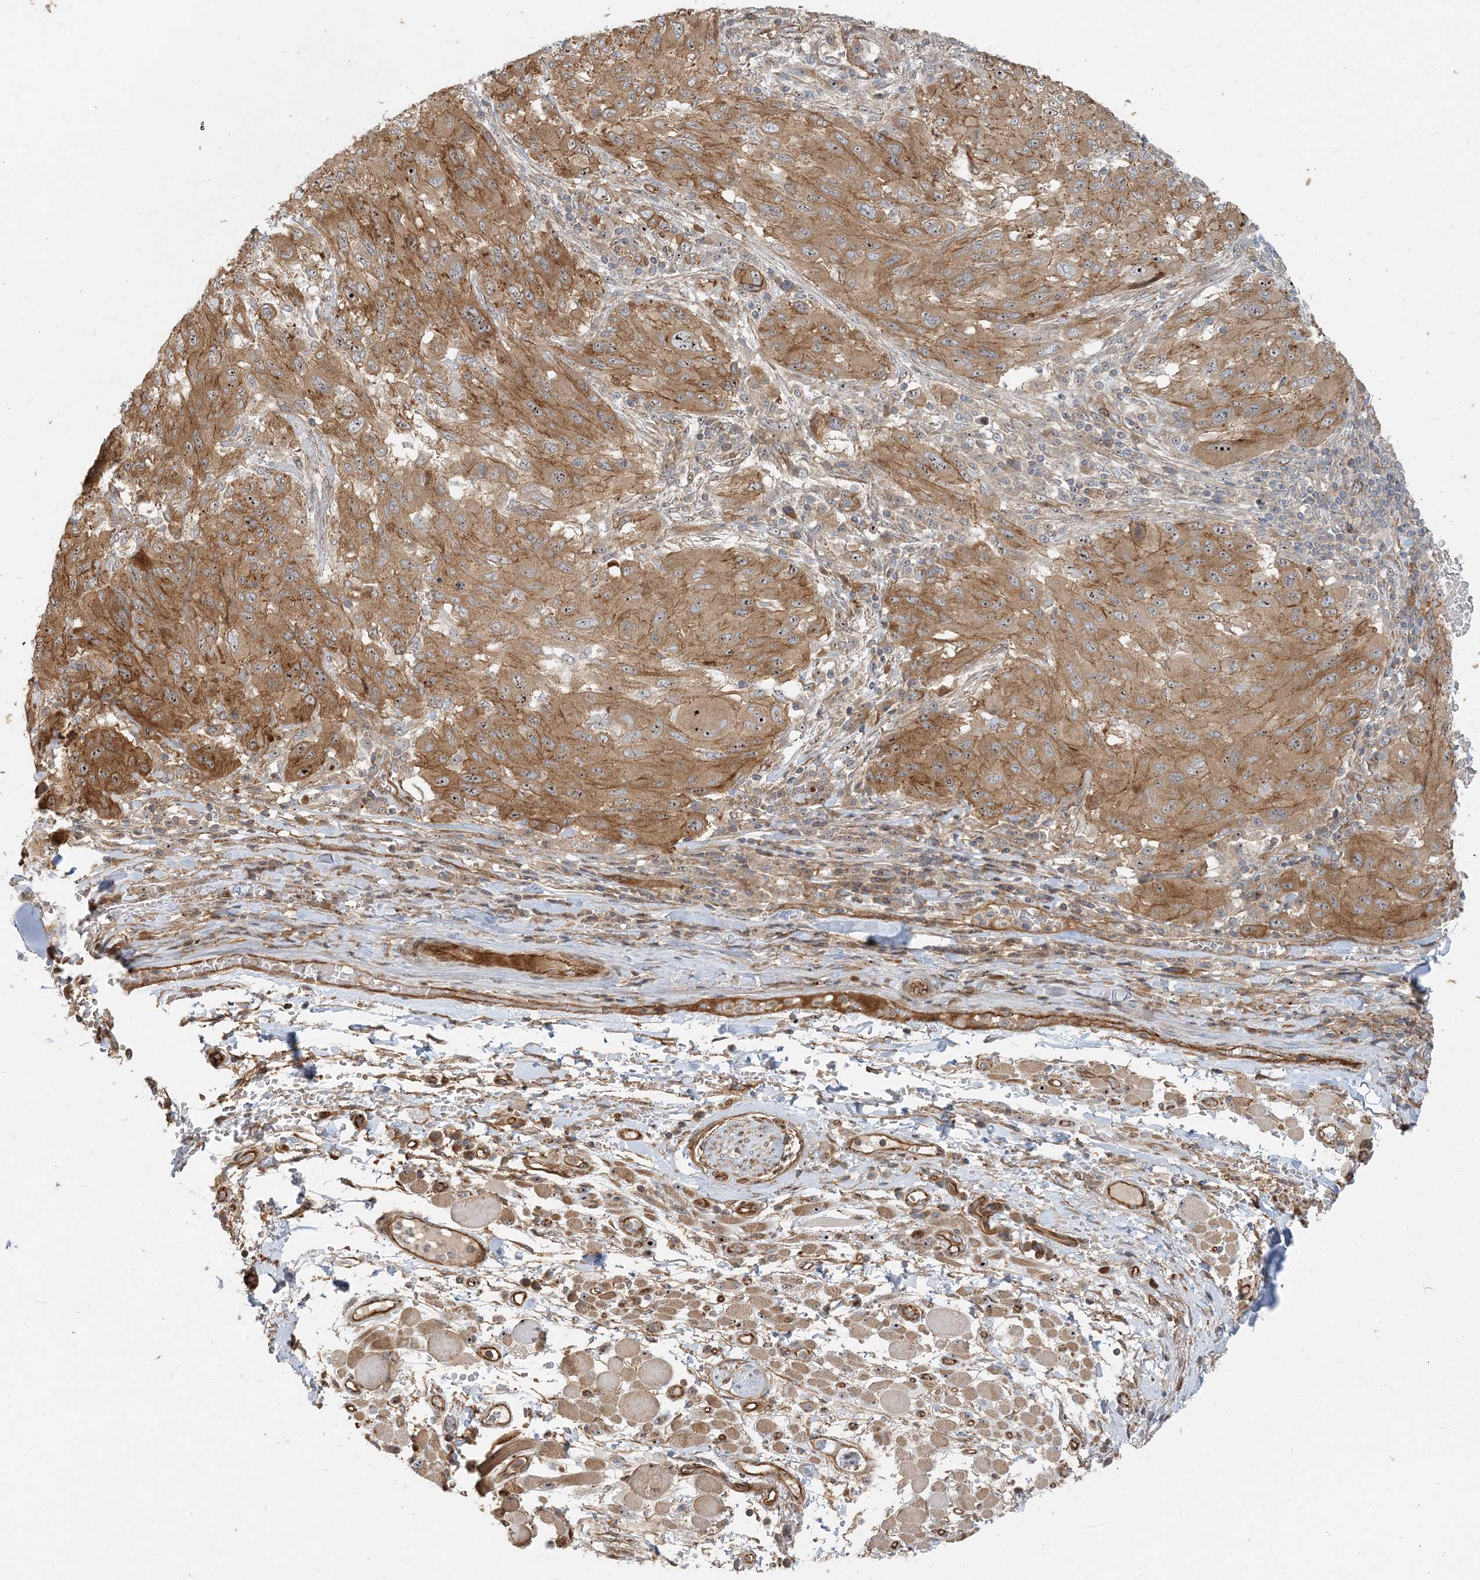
{"staining": {"intensity": "moderate", "quantity": ">75%", "location": "cytoplasmic/membranous,nuclear"}, "tissue": "melanoma", "cell_type": "Tumor cells", "image_type": "cancer", "snomed": [{"axis": "morphology", "description": "Malignant melanoma, NOS"}, {"axis": "topography", "description": "Skin"}], "caption": "Malignant melanoma stained with DAB (3,3'-diaminobenzidine) immunohistochemistry (IHC) shows medium levels of moderate cytoplasmic/membranous and nuclear positivity in approximately >75% of tumor cells.", "gene": "MYL5", "patient": {"sex": "female", "age": 91}}